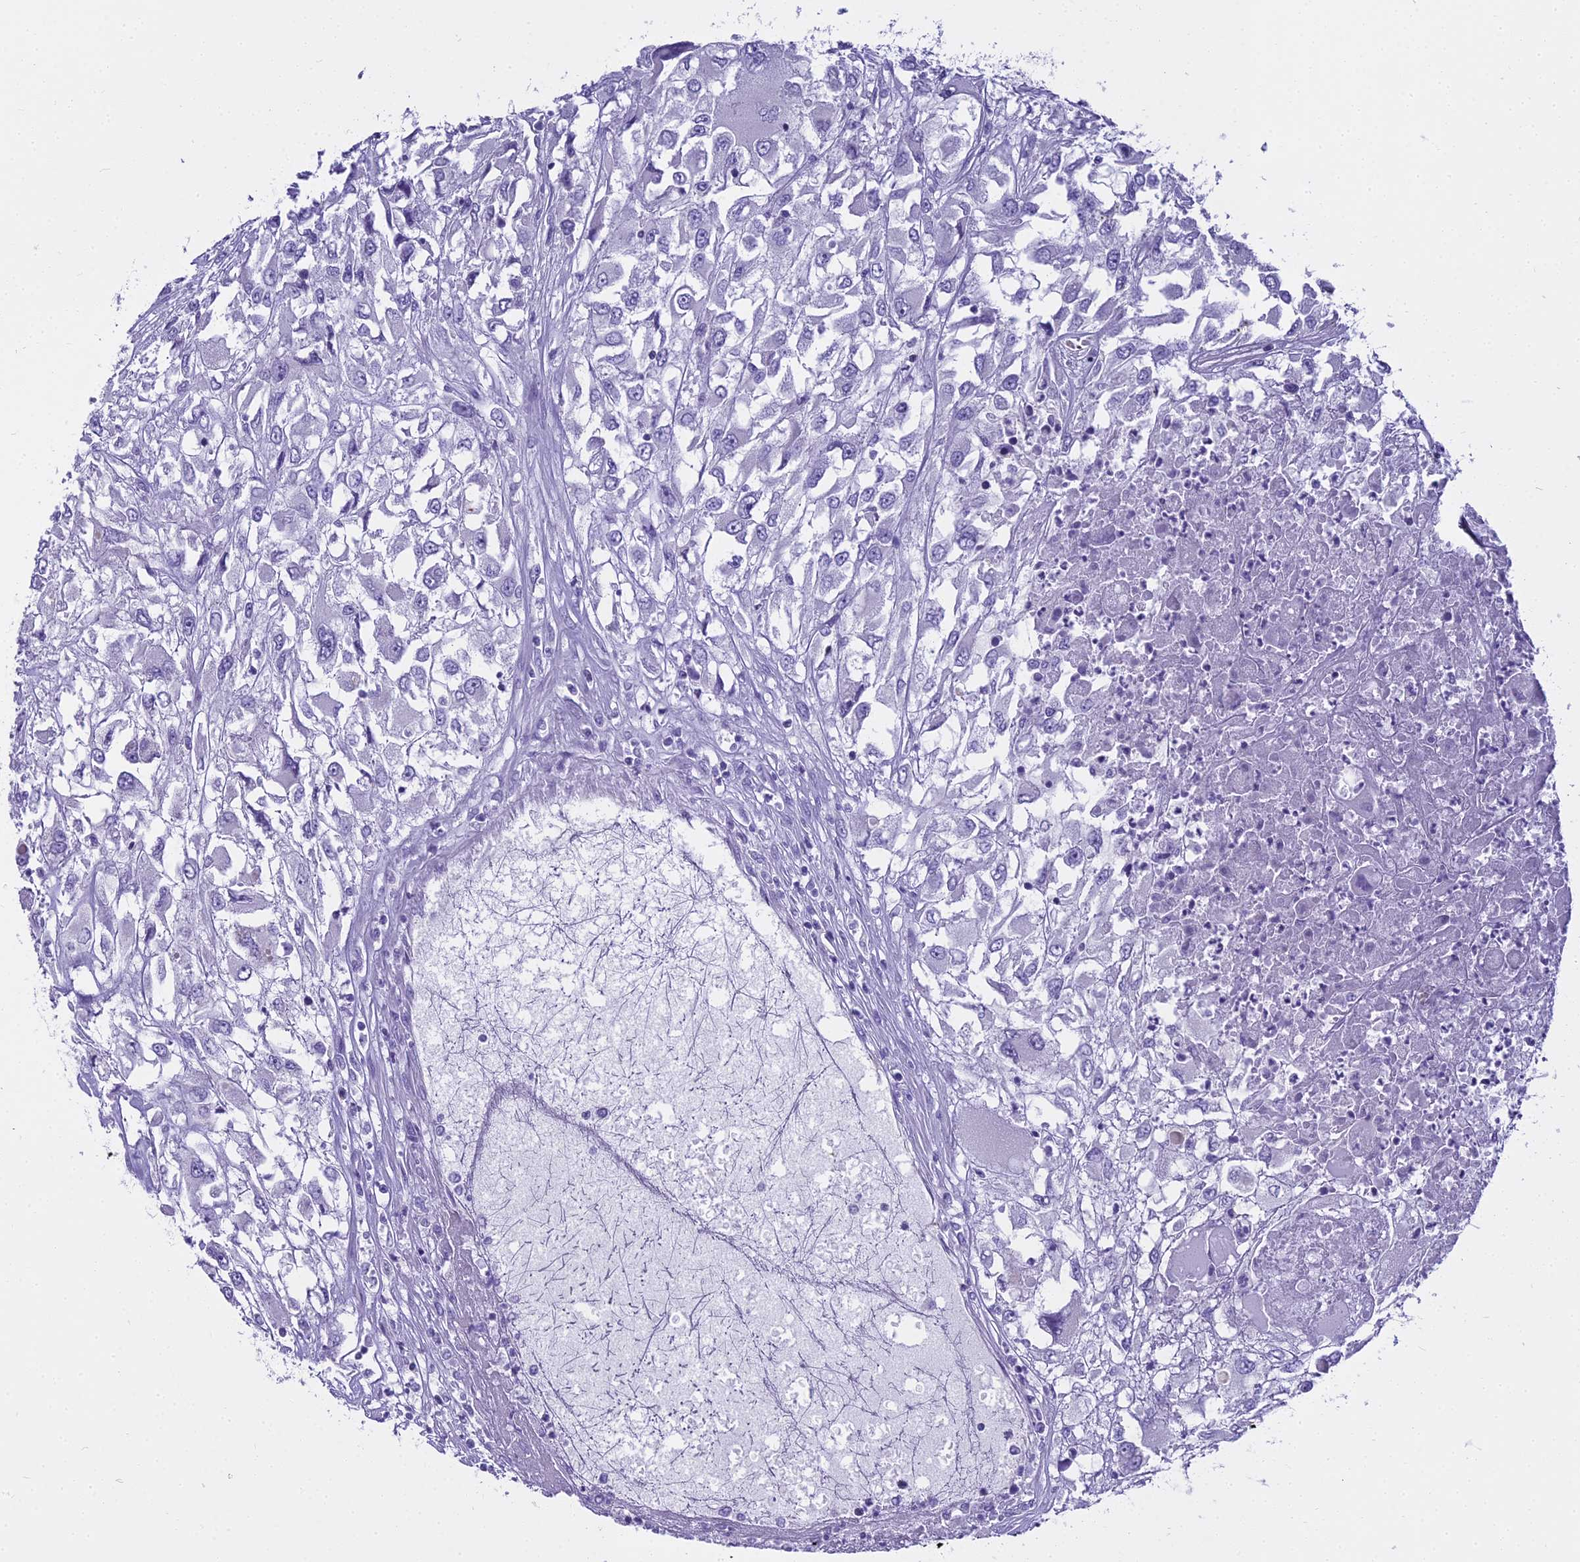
{"staining": {"intensity": "negative", "quantity": "none", "location": "none"}, "tissue": "renal cancer", "cell_type": "Tumor cells", "image_type": "cancer", "snomed": [{"axis": "morphology", "description": "Adenocarcinoma, NOS"}, {"axis": "topography", "description": "Kidney"}], "caption": "The photomicrograph displays no staining of tumor cells in renal adenocarcinoma.", "gene": "NINJ1", "patient": {"sex": "female", "age": 52}}